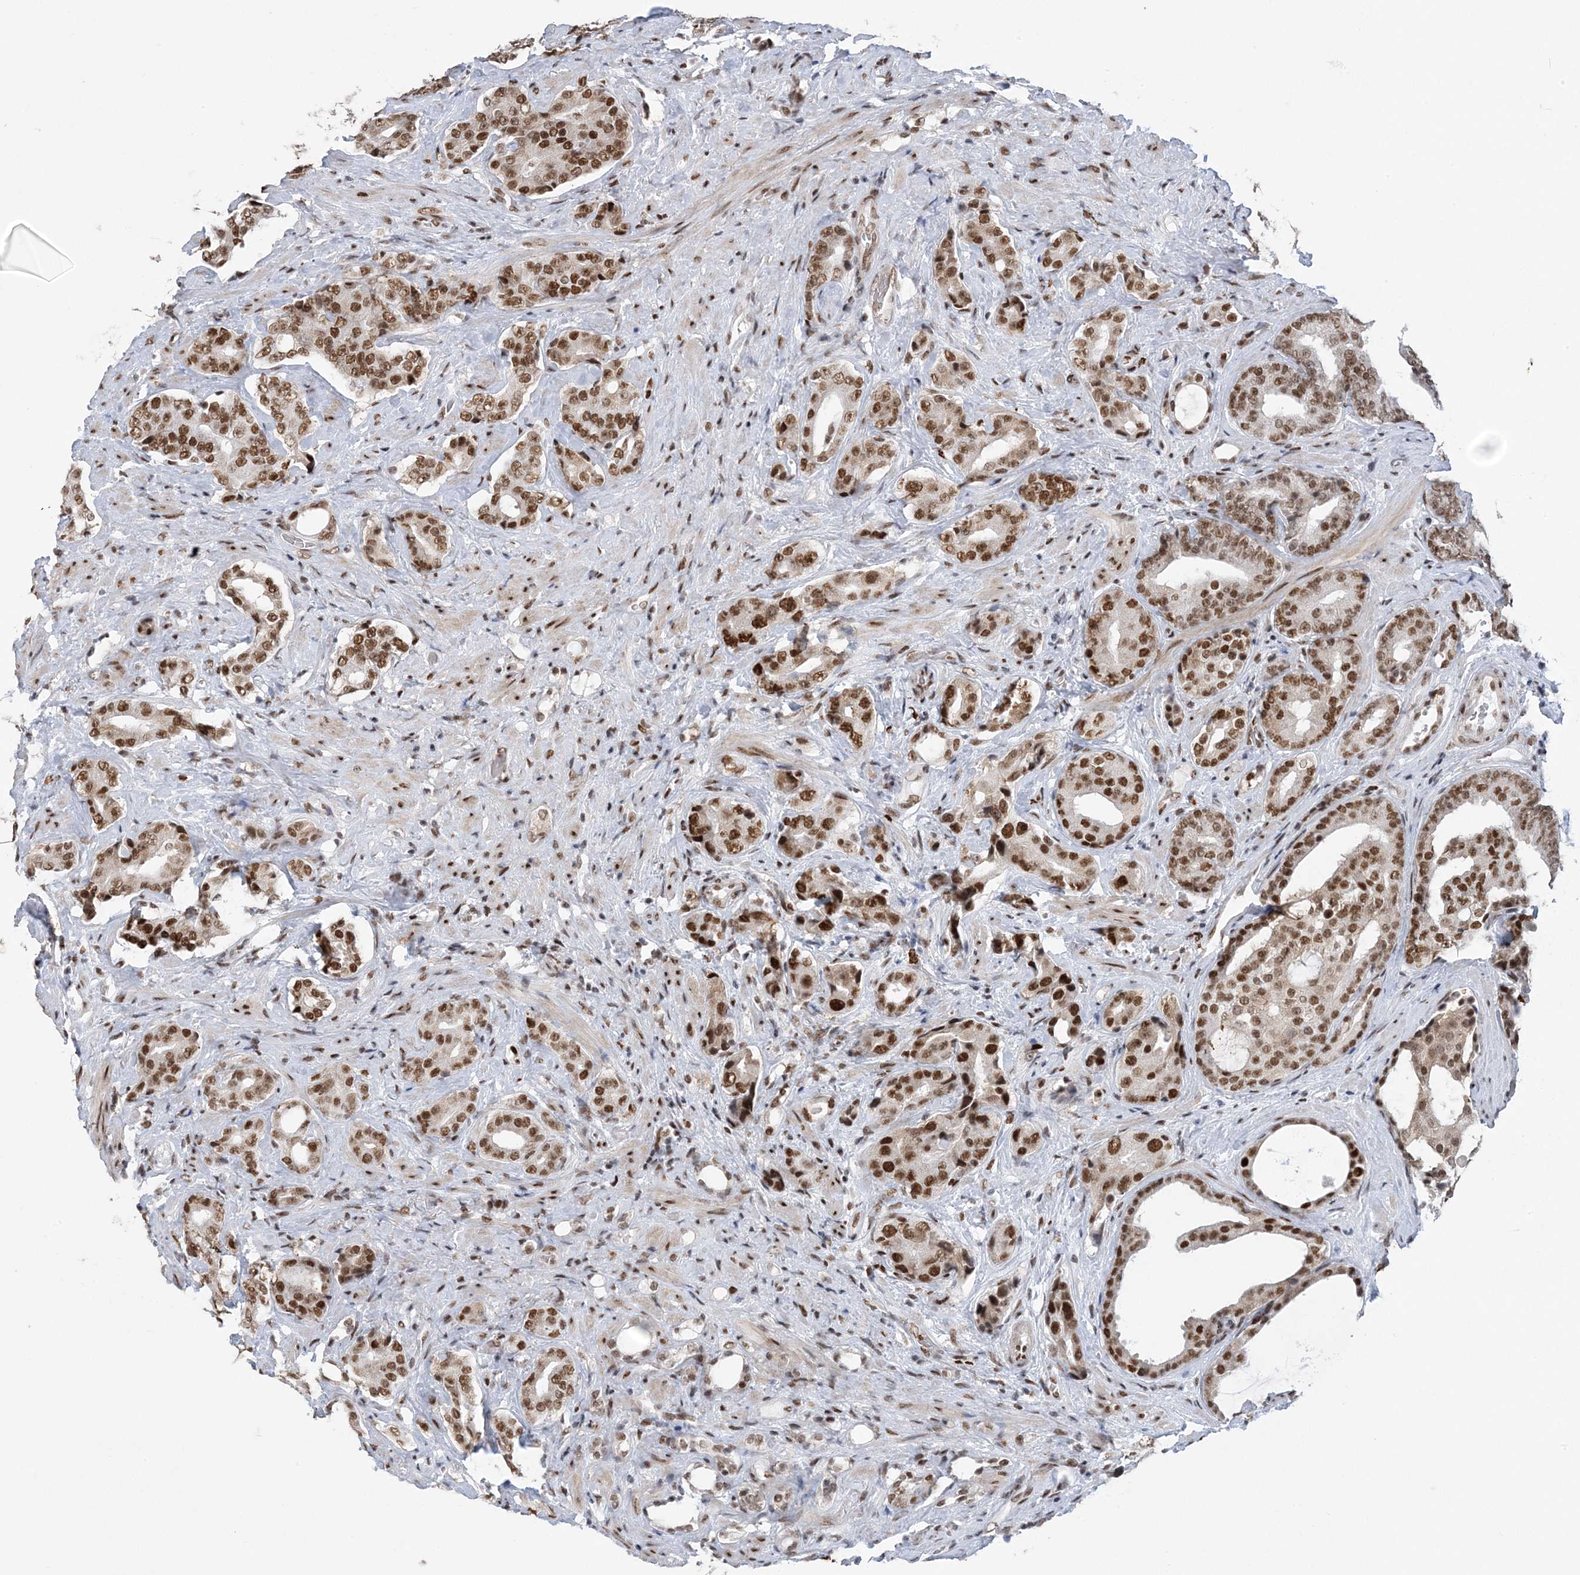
{"staining": {"intensity": "strong", "quantity": "25%-75%", "location": "nuclear"}, "tissue": "prostate cancer", "cell_type": "Tumor cells", "image_type": "cancer", "snomed": [{"axis": "morphology", "description": "Adenocarcinoma, High grade"}, {"axis": "topography", "description": "Prostate"}], "caption": "Immunohistochemical staining of adenocarcinoma (high-grade) (prostate) shows strong nuclear protein staining in about 25%-75% of tumor cells.", "gene": "ZBTB7A", "patient": {"sex": "male", "age": 71}}